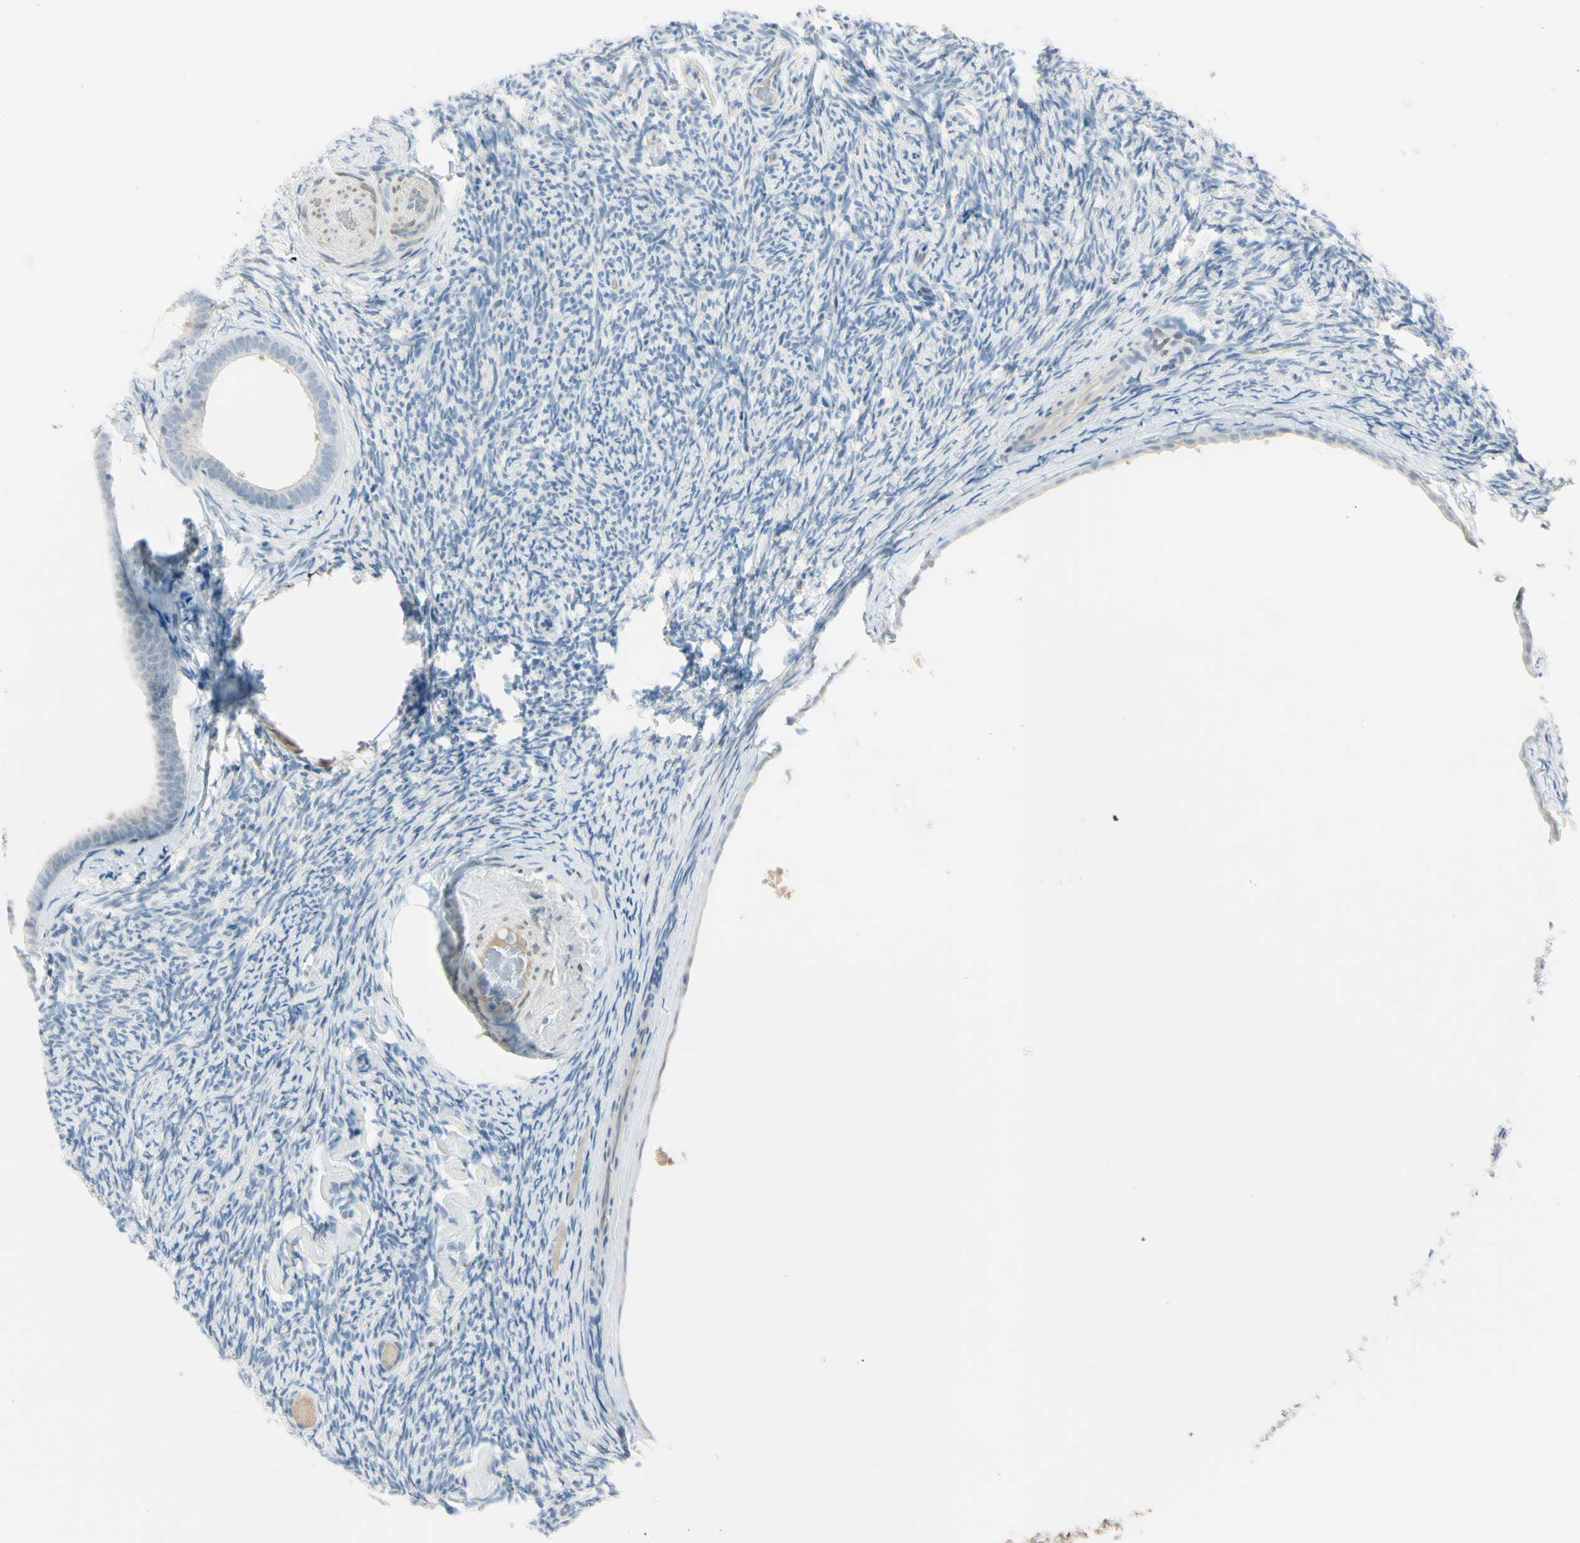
{"staining": {"intensity": "negative", "quantity": "none", "location": "none"}, "tissue": "ovary", "cell_type": "Ovarian stroma cells", "image_type": "normal", "snomed": [{"axis": "morphology", "description": "Normal tissue, NOS"}, {"axis": "topography", "description": "Ovary"}], "caption": "DAB immunohistochemical staining of benign human ovary demonstrates no significant expression in ovarian stroma cells.", "gene": "ASB9", "patient": {"sex": "female", "age": 60}}